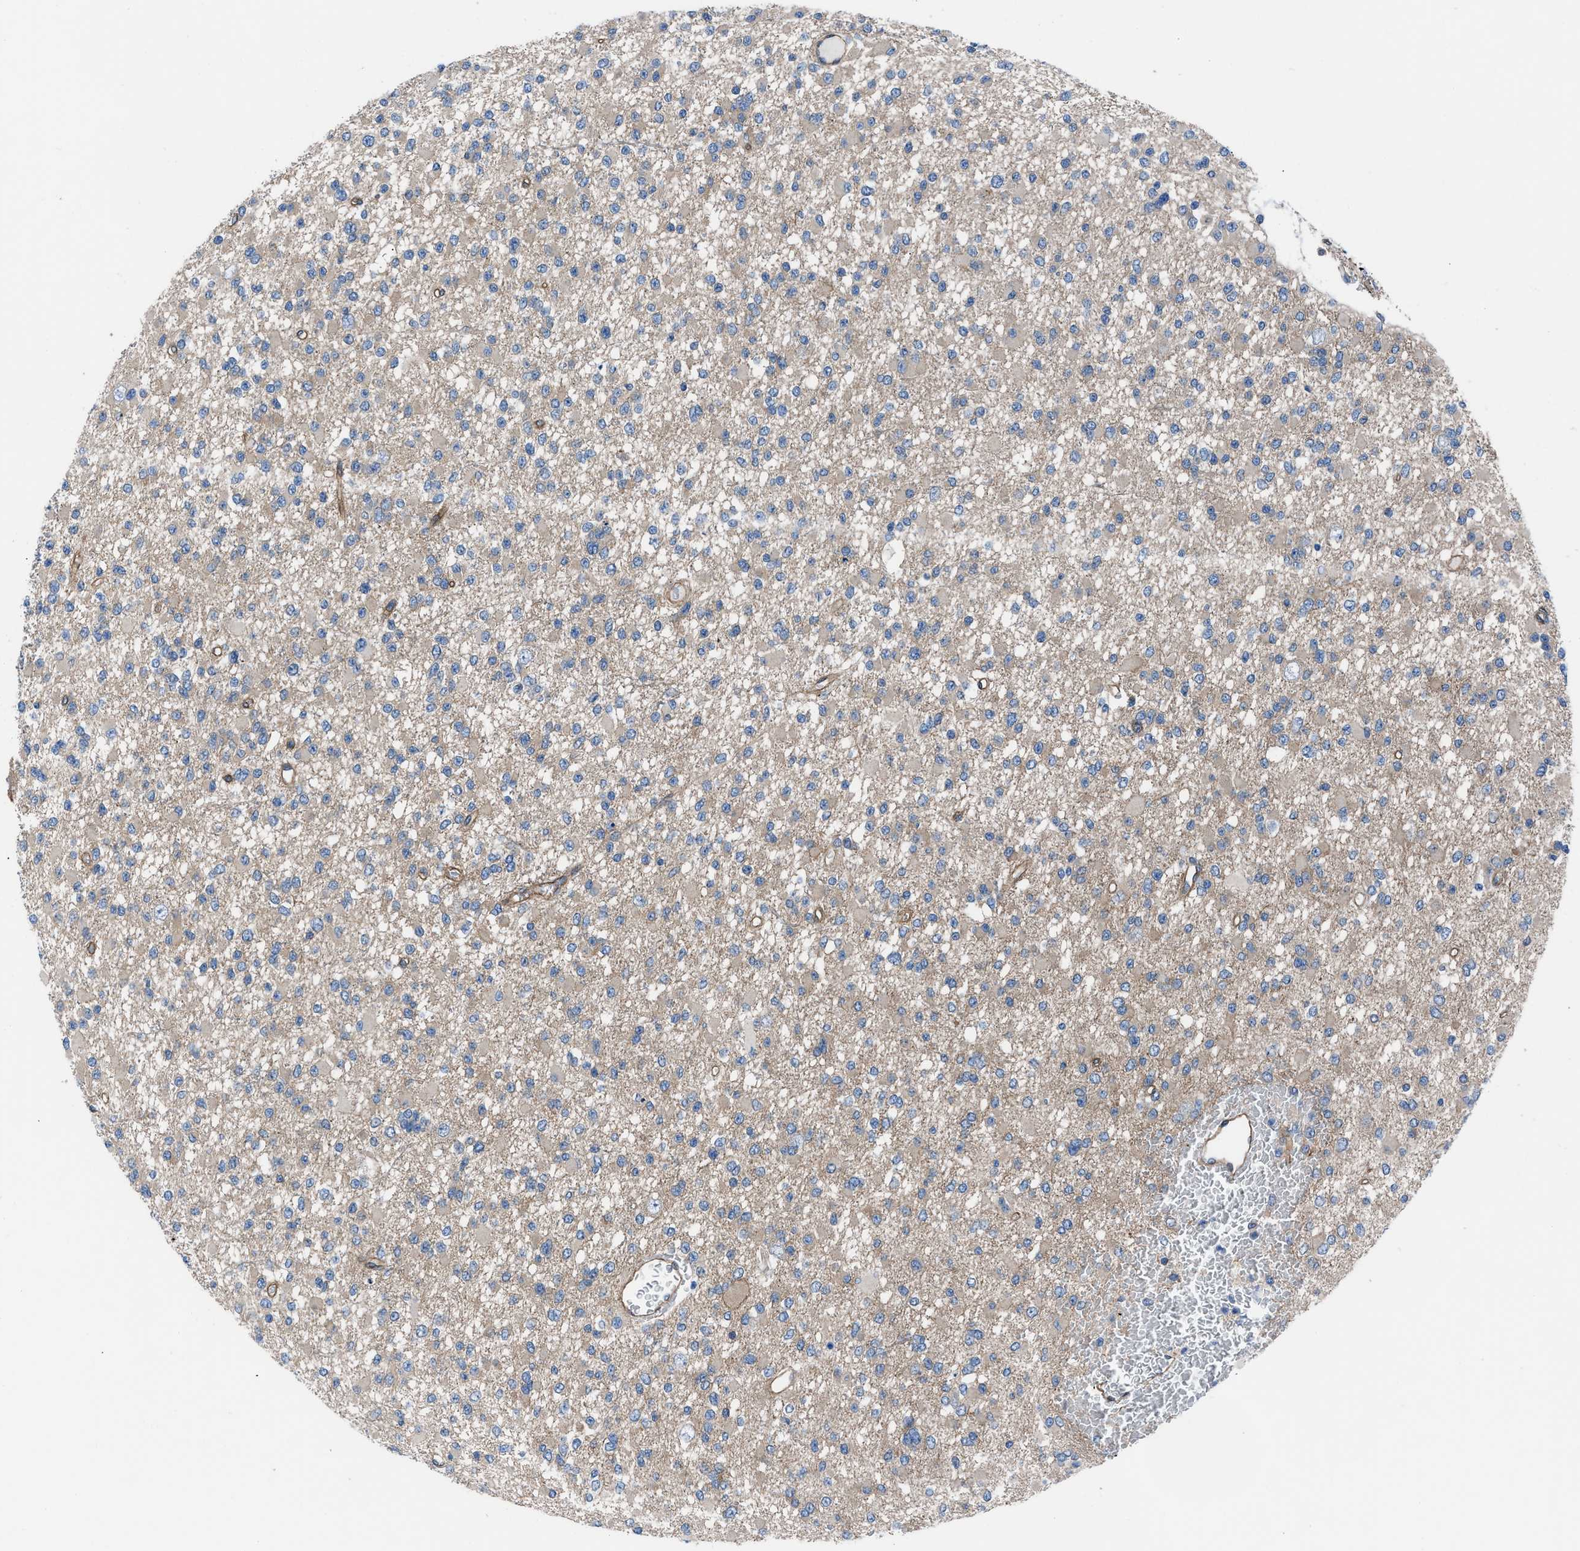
{"staining": {"intensity": "weak", "quantity": ">75%", "location": "cytoplasmic/membranous"}, "tissue": "glioma", "cell_type": "Tumor cells", "image_type": "cancer", "snomed": [{"axis": "morphology", "description": "Glioma, malignant, Low grade"}, {"axis": "topography", "description": "Brain"}], "caption": "Malignant glioma (low-grade) stained with IHC shows weak cytoplasmic/membranous expression in about >75% of tumor cells. (DAB (3,3'-diaminobenzidine) IHC with brightfield microscopy, high magnification).", "gene": "TRIP4", "patient": {"sex": "female", "age": 22}}